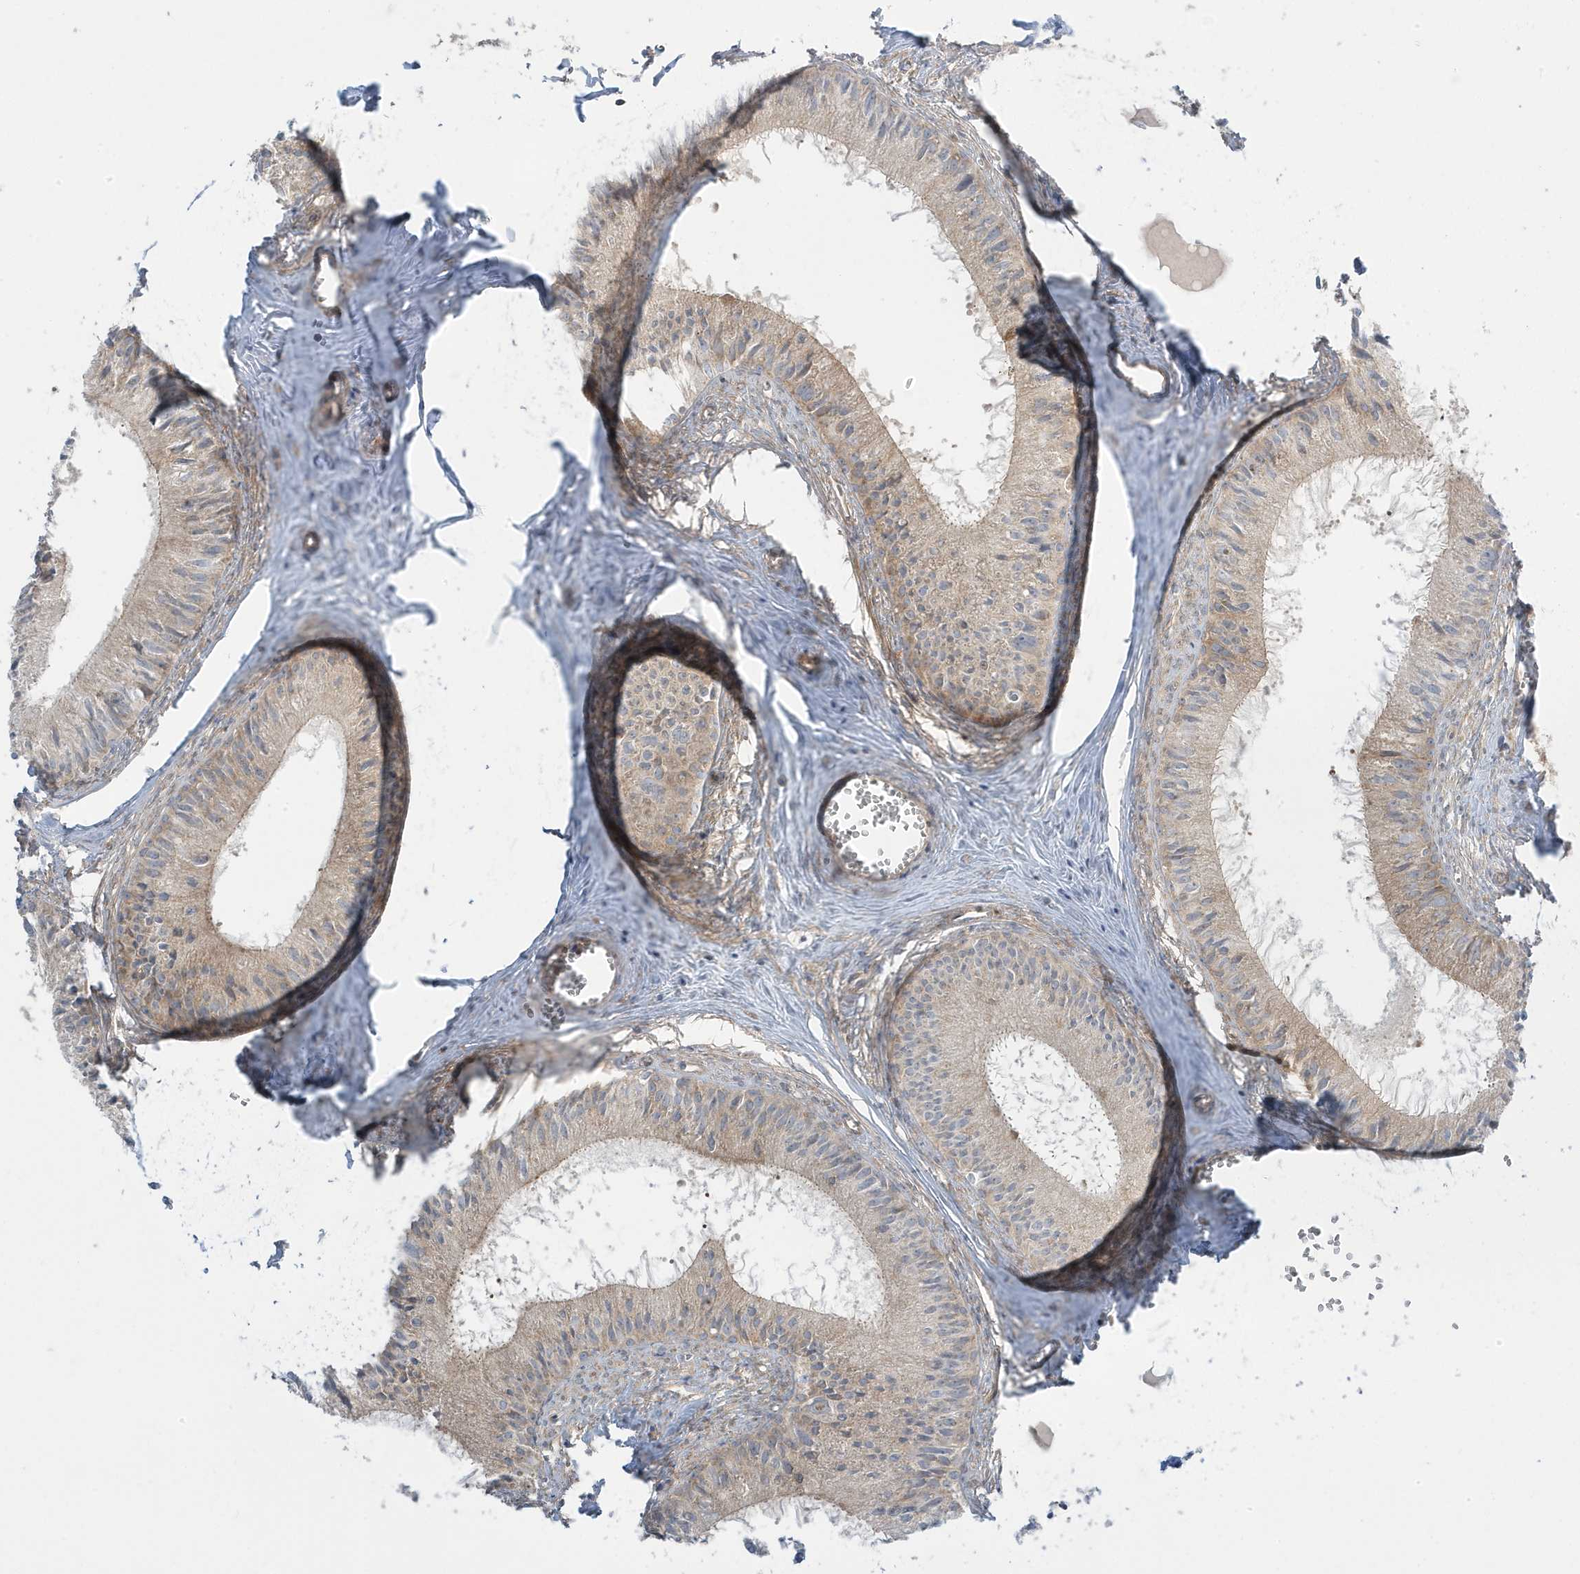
{"staining": {"intensity": "weak", "quantity": ">75%", "location": "cytoplasmic/membranous"}, "tissue": "epididymis", "cell_type": "Glandular cells", "image_type": "normal", "snomed": [{"axis": "morphology", "description": "Normal tissue, NOS"}, {"axis": "topography", "description": "Epididymis"}], "caption": "Protein positivity by immunohistochemistry (IHC) displays weak cytoplasmic/membranous positivity in about >75% of glandular cells in normal epididymis. (DAB (3,3'-diaminobenzidine) = brown stain, brightfield microscopy at high magnification).", "gene": "STAM", "patient": {"sex": "male", "age": 36}}